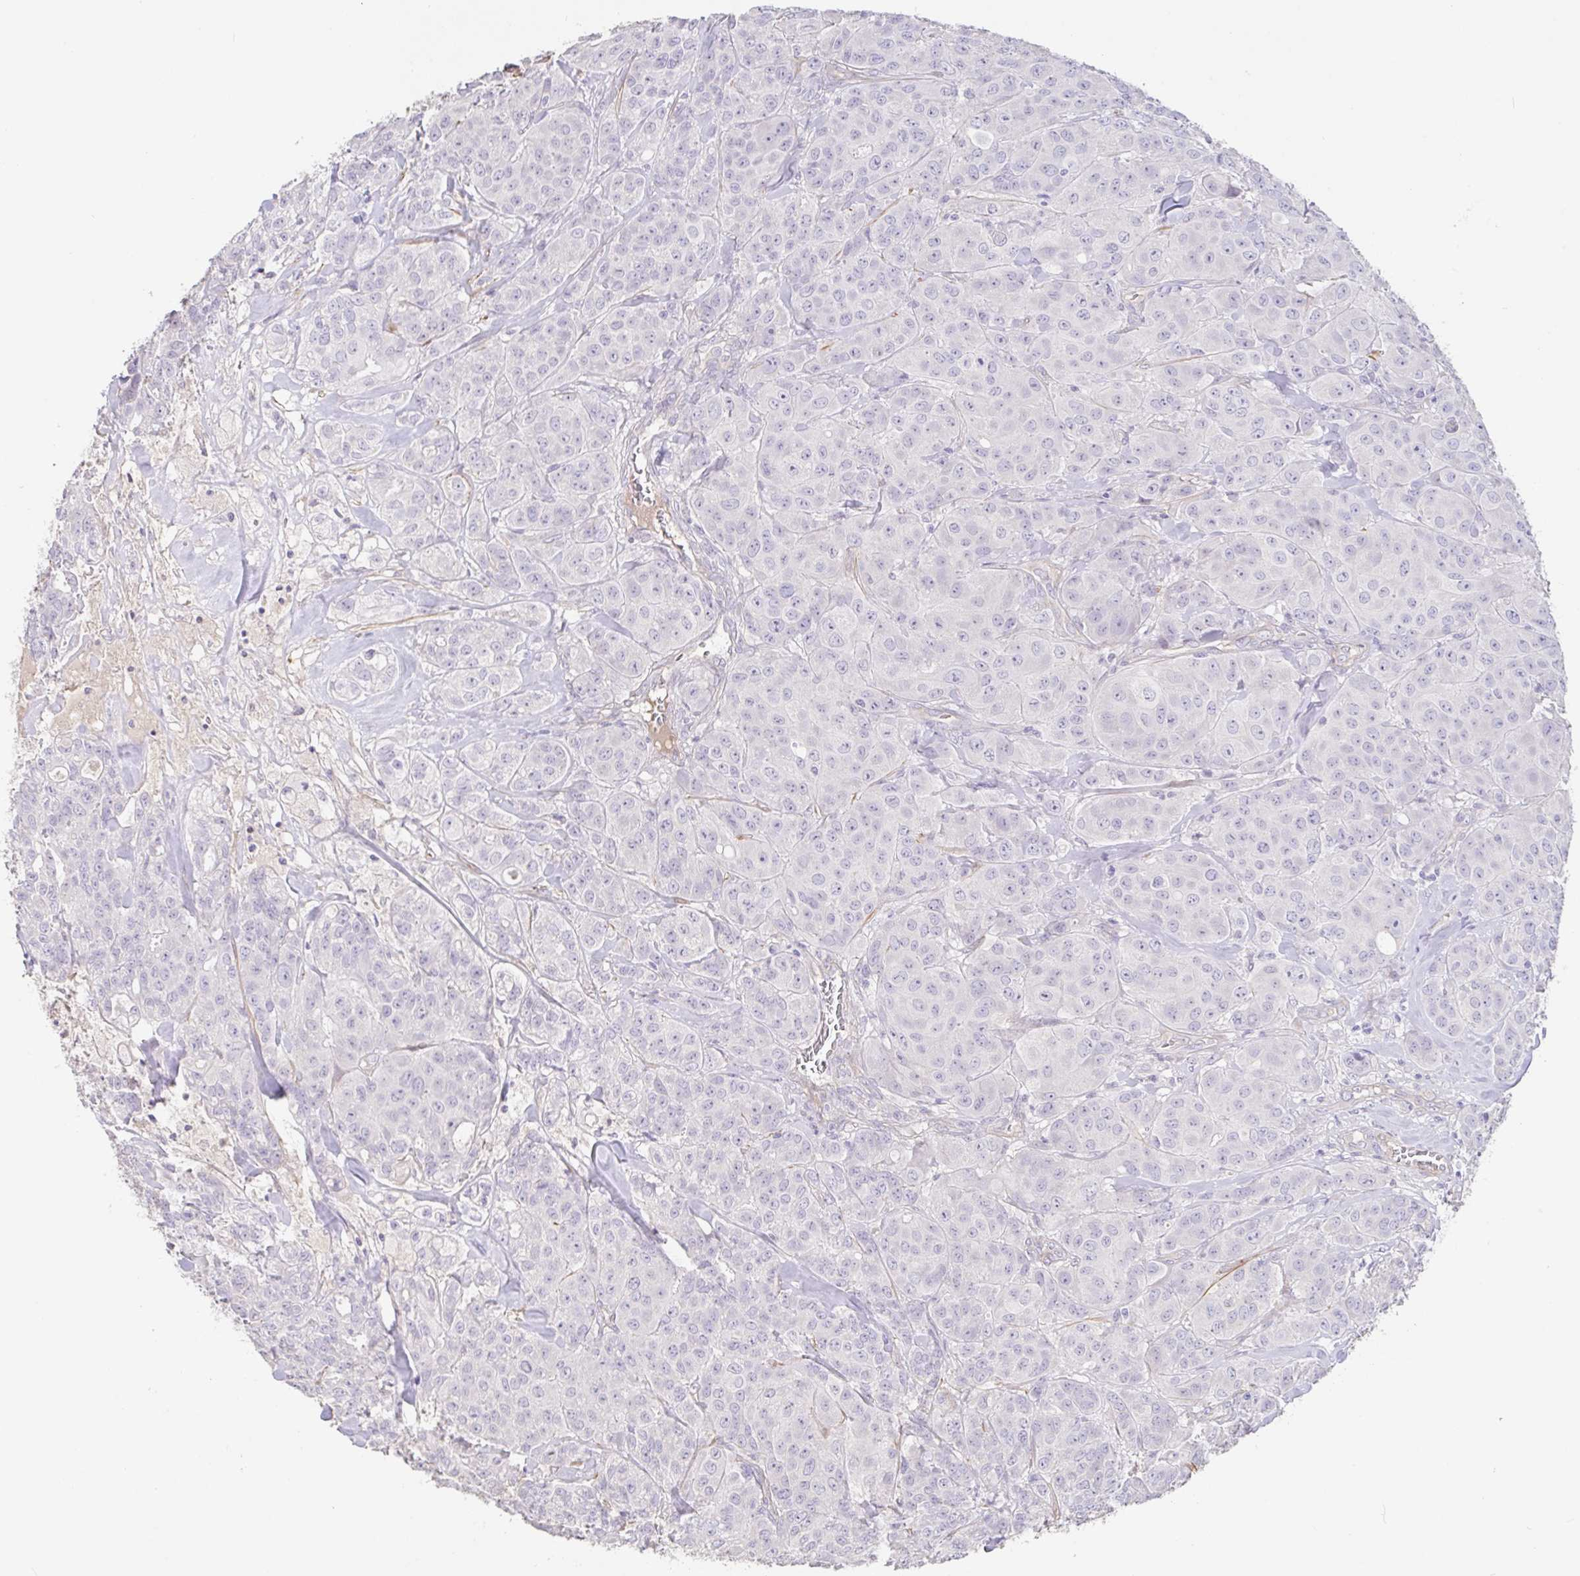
{"staining": {"intensity": "negative", "quantity": "none", "location": "none"}, "tissue": "breast cancer", "cell_type": "Tumor cells", "image_type": "cancer", "snomed": [{"axis": "morphology", "description": "Normal tissue, NOS"}, {"axis": "morphology", "description": "Duct carcinoma"}, {"axis": "topography", "description": "Breast"}], "caption": "Immunohistochemistry photomicrograph of neoplastic tissue: breast cancer (intraductal carcinoma) stained with DAB exhibits no significant protein positivity in tumor cells.", "gene": "PYGM", "patient": {"sex": "female", "age": 43}}